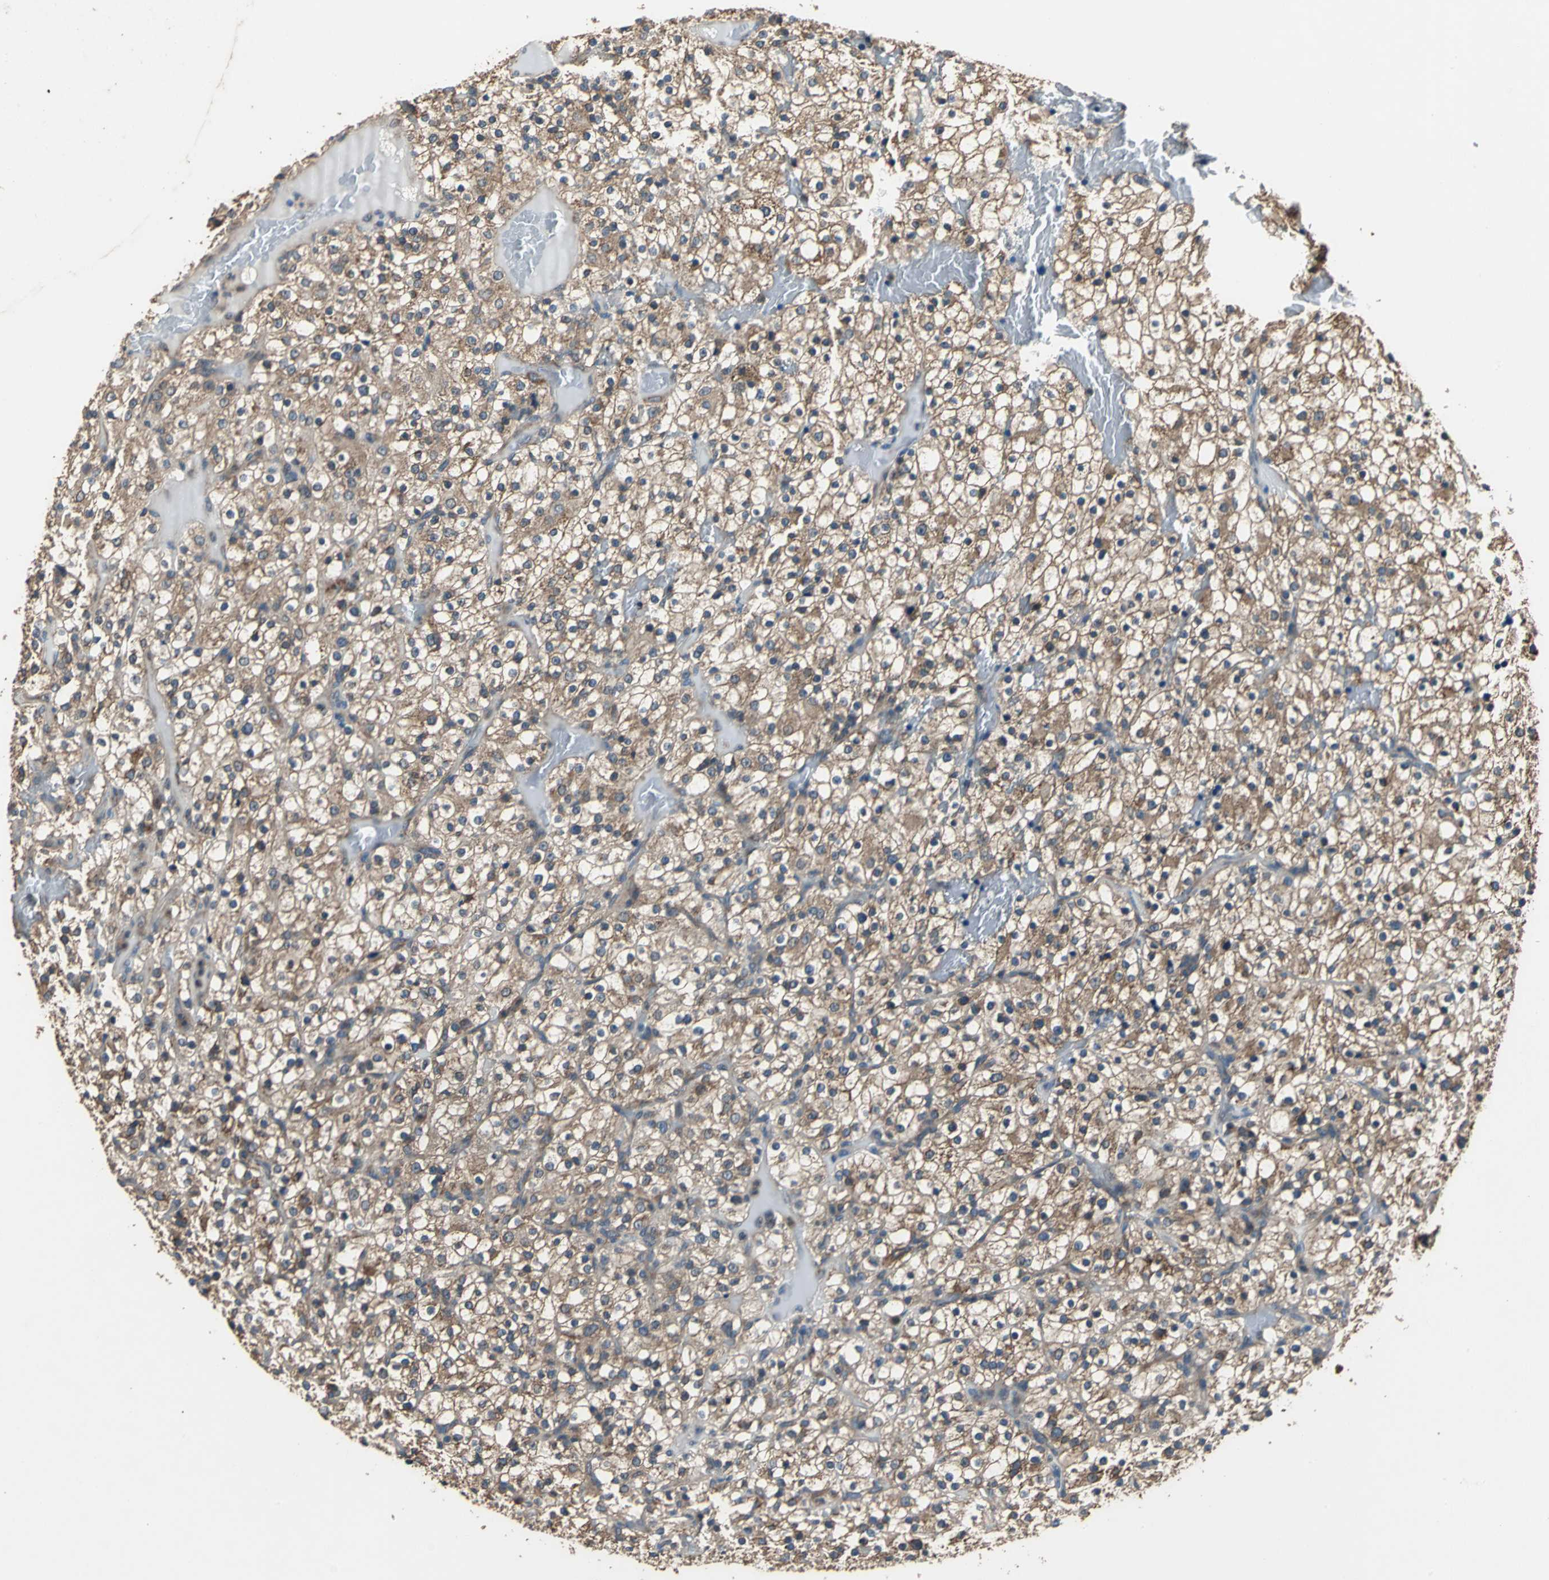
{"staining": {"intensity": "strong", "quantity": ">75%", "location": "cytoplasmic/membranous"}, "tissue": "renal cancer", "cell_type": "Tumor cells", "image_type": "cancer", "snomed": [{"axis": "morphology", "description": "Normal tissue, NOS"}, {"axis": "morphology", "description": "Adenocarcinoma, NOS"}, {"axis": "topography", "description": "Kidney"}], "caption": "Approximately >75% of tumor cells in human adenocarcinoma (renal) reveal strong cytoplasmic/membranous protein positivity as visualized by brown immunohistochemical staining.", "gene": "ZNF608", "patient": {"sex": "female", "age": 72}}